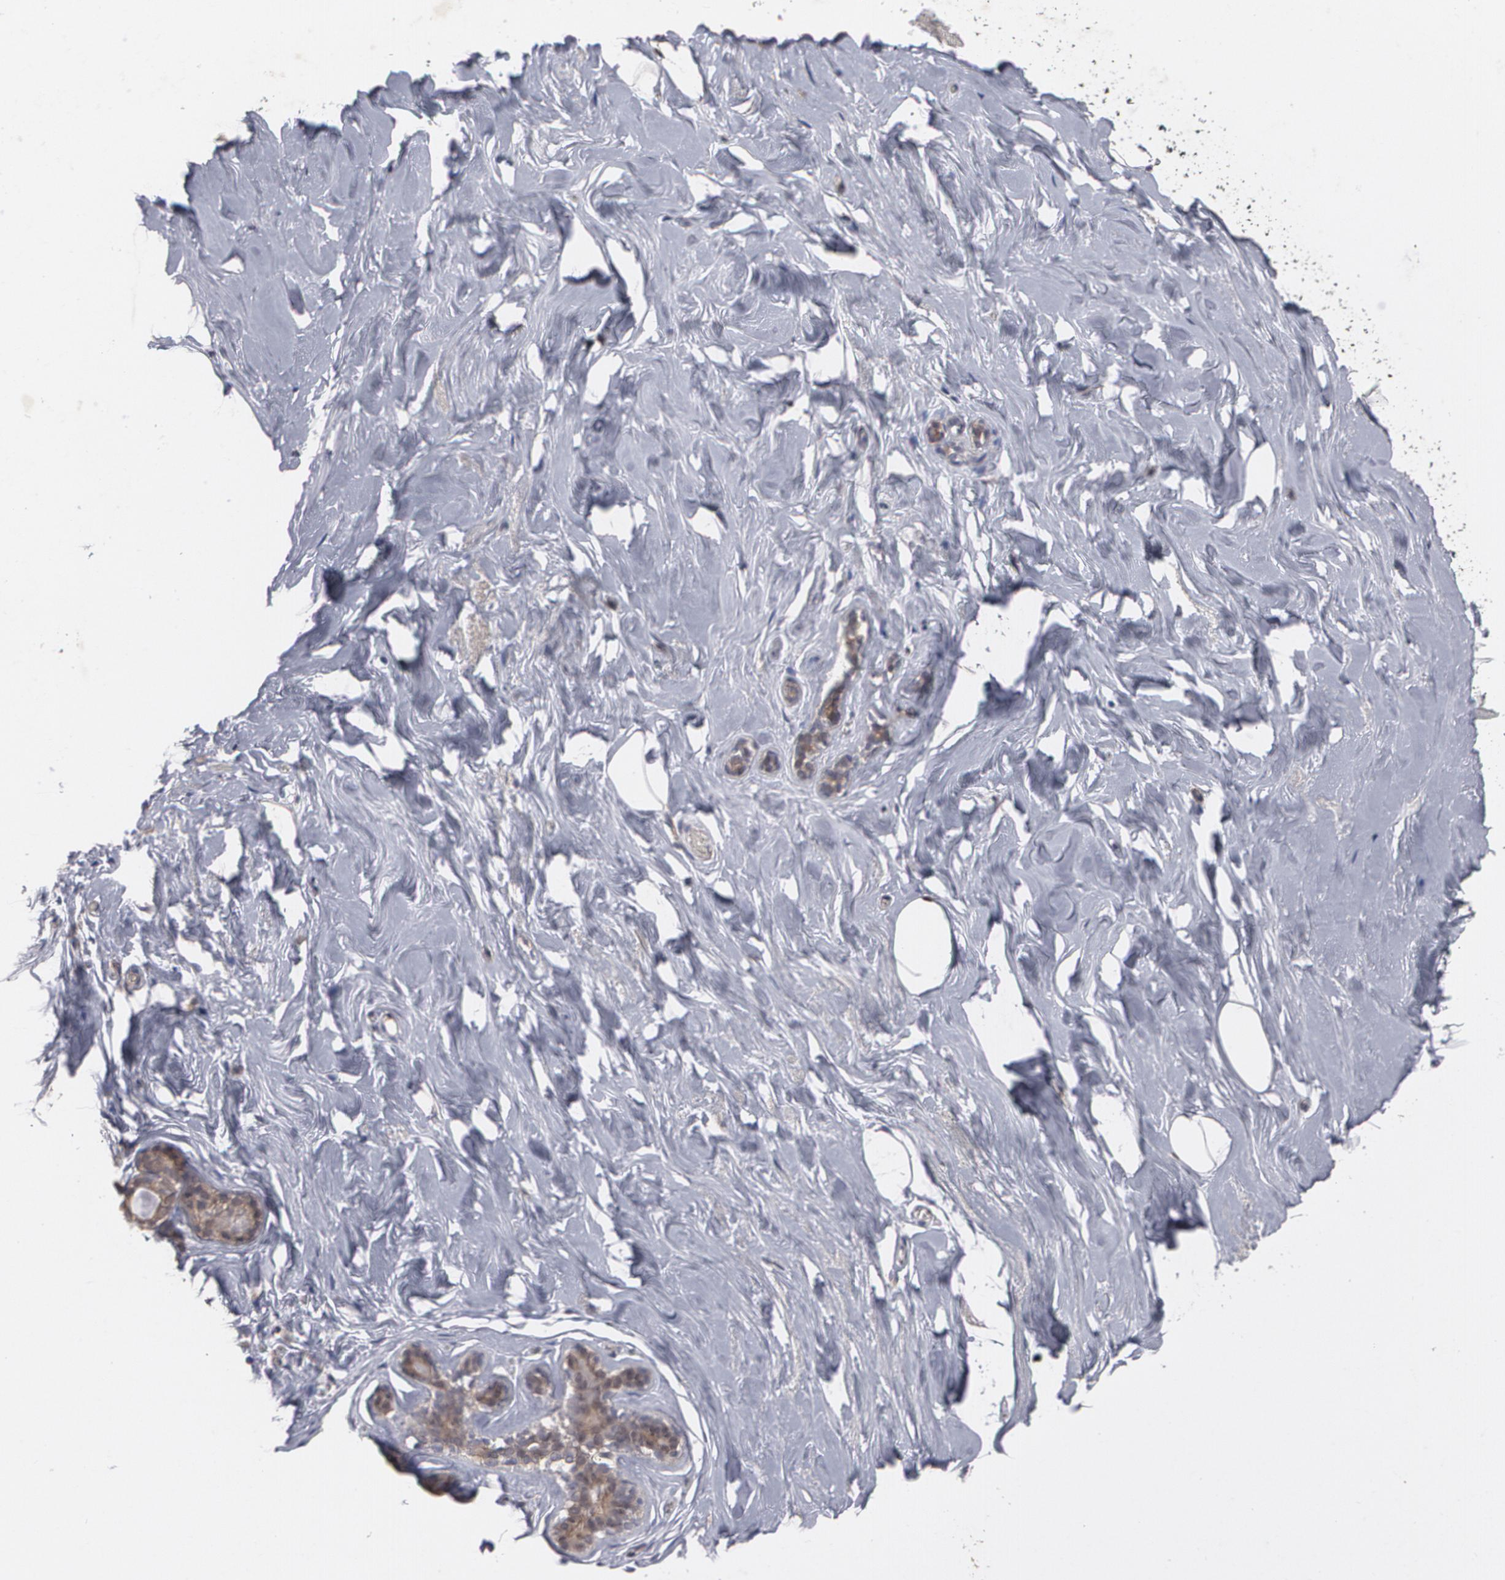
{"staining": {"intensity": "negative", "quantity": "none", "location": "none"}, "tissue": "breast", "cell_type": "Adipocytes", "image_type": "normal", "snomed": [{"axis": "morphology", "description": "Normal tissue, NOS"}, {"axis": "topography", "description": "Breast"}], "caption": "High magnification brightfield microscopy of unremarkable breast stained with DAB (brown) and counterstained with hematoxylin (blue): adipocytes show no significant expression.", "gene": "HTT", "patient": {"sex": "female", "age": 75}}